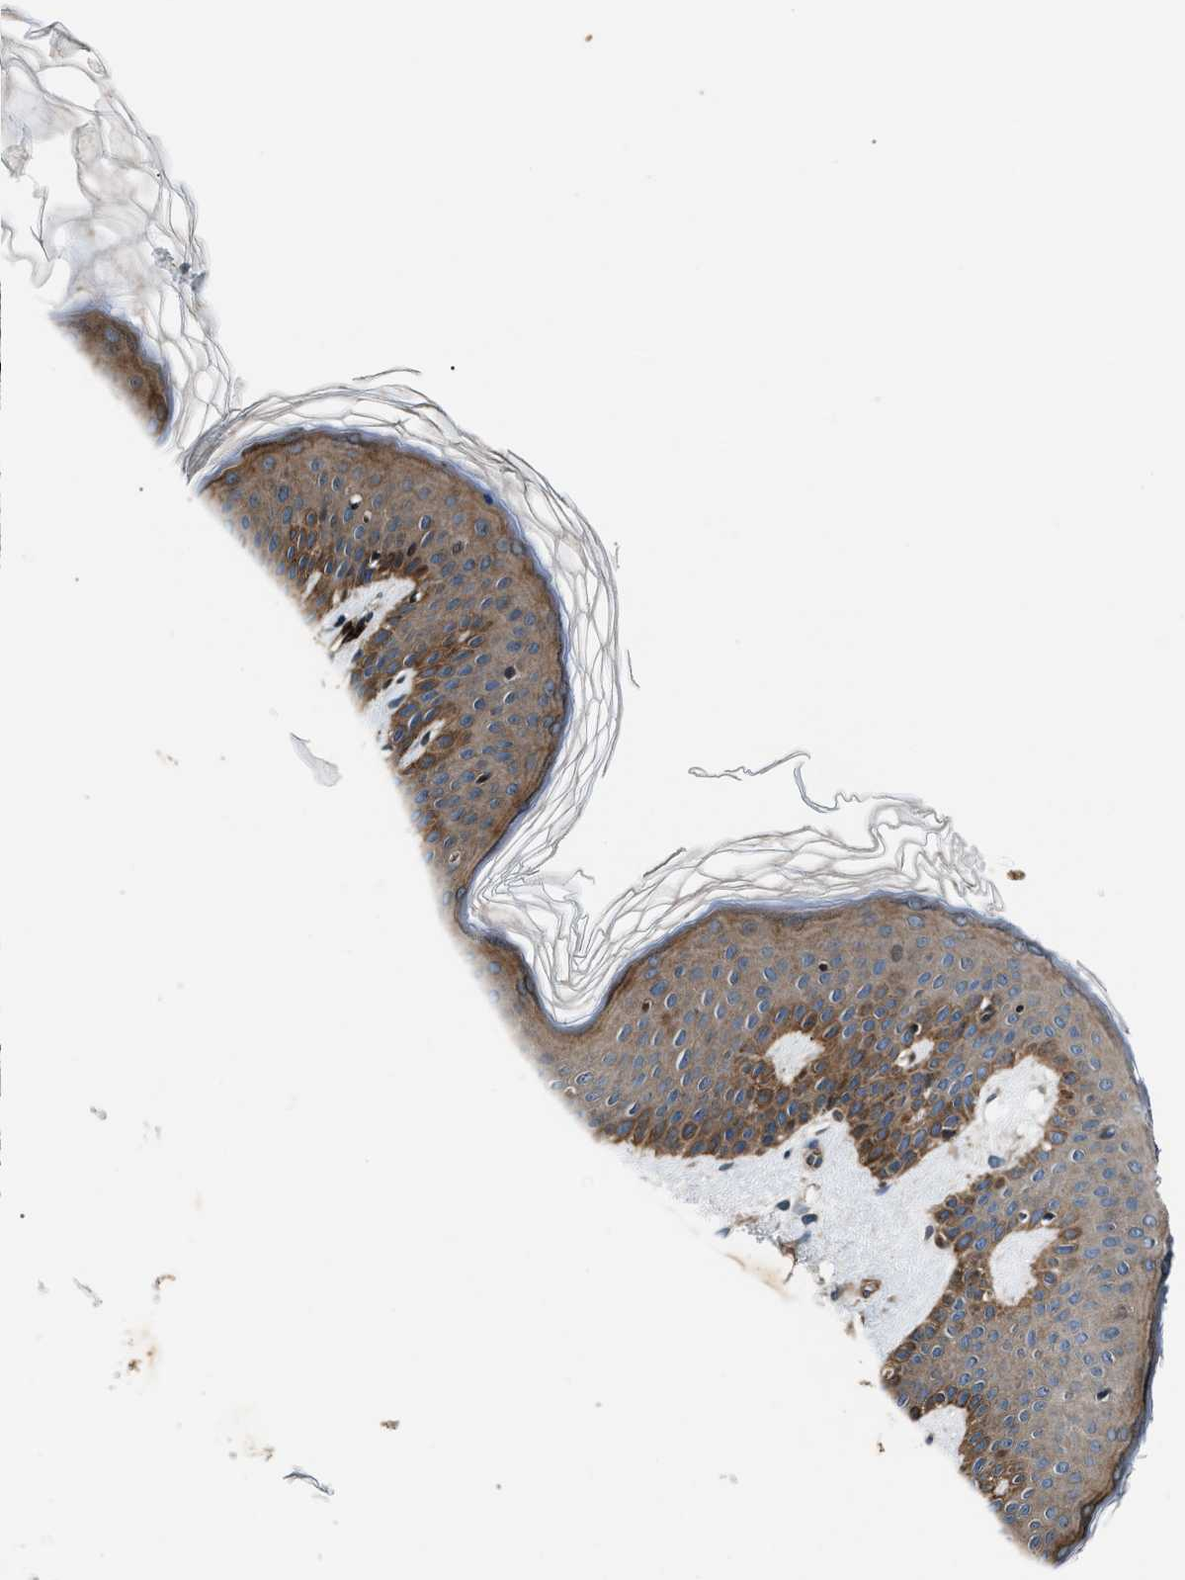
{"staining": {"intensity": "moderate", "quantity": ">75%", "location": "cytoplasmic/membranous"}, "tissue": "skin", "cell_type": "Keratinocytes", "image_type": "normal", "snomed": [{"axis": "morphology", "description": "Normal tissue, NOS"}, {"axis": "topography", "description": "Skin"}], "caption": "Immunohistochemical staining of normal human skin shows medium levels of moderate cytoplasmic/membranous expression in approximately >75% of keratinocytes. Nuclei are stained in blue.", "gene": "DYNC2I1", "patient": {"sex": "male", "age": 41}}